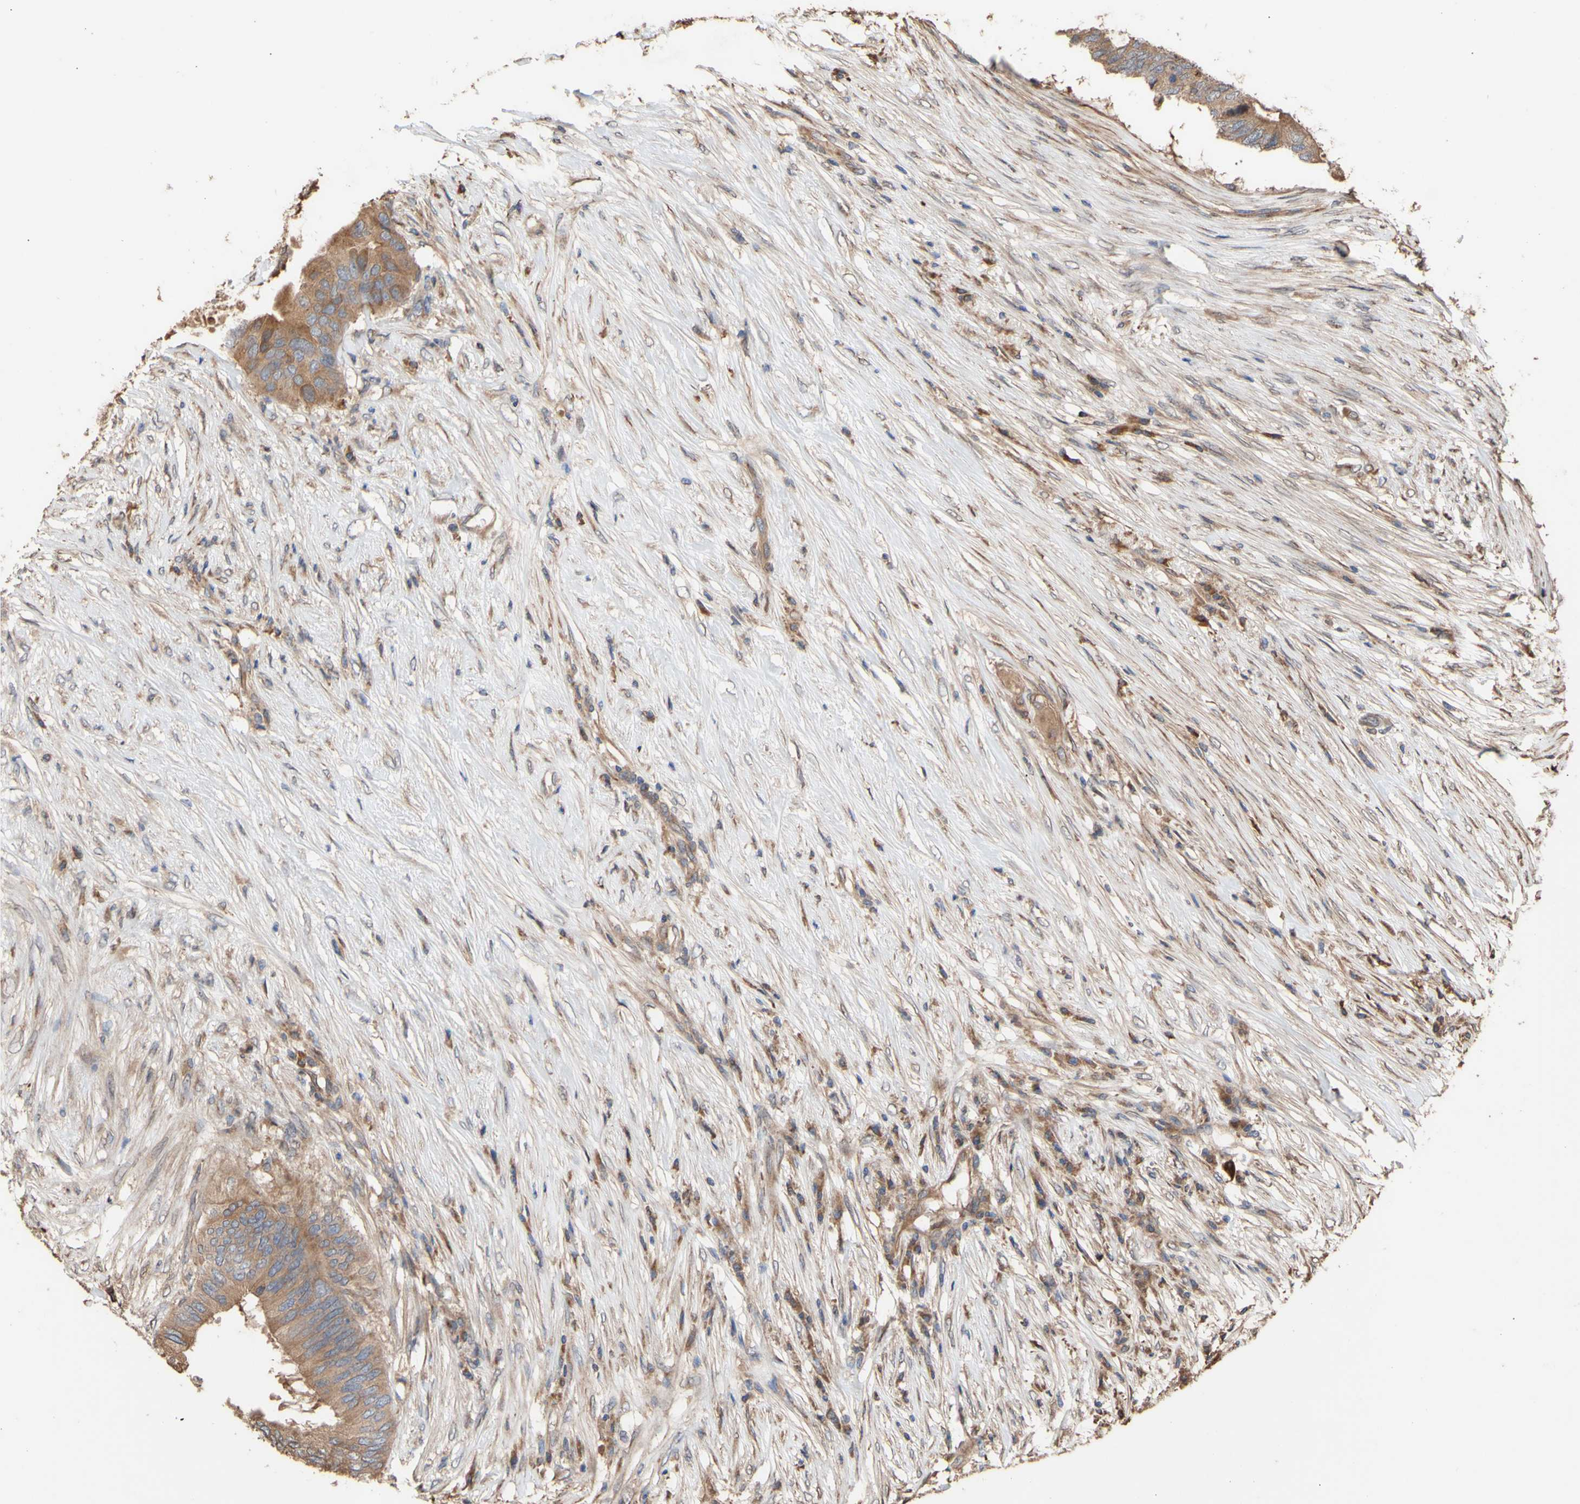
{"staining": {"intensity": "moderate", "quantity": ">75%", "location": "cytoplasmic/membranous"}, "tissue": "colorectal cancer", "cell_type": "Tumor cells", "image_type": "cancer", "snomed": [{"axis": "morphology", "description": "Adenocarcinoma, NOS"}, {"axis": "topography", "description": "Colon"}], "caption": "Colorectal cancer was stained to show a protein in brown. There is medium levels of moderate cytoplasmic/membranous positivity in approximately >75% of tumor cells. Immunohistochemistry stains the protein in brown and the nuclei are stained blue.", "gene": "NECTIN3", "patient": {"sex": "male", "age": 71}}